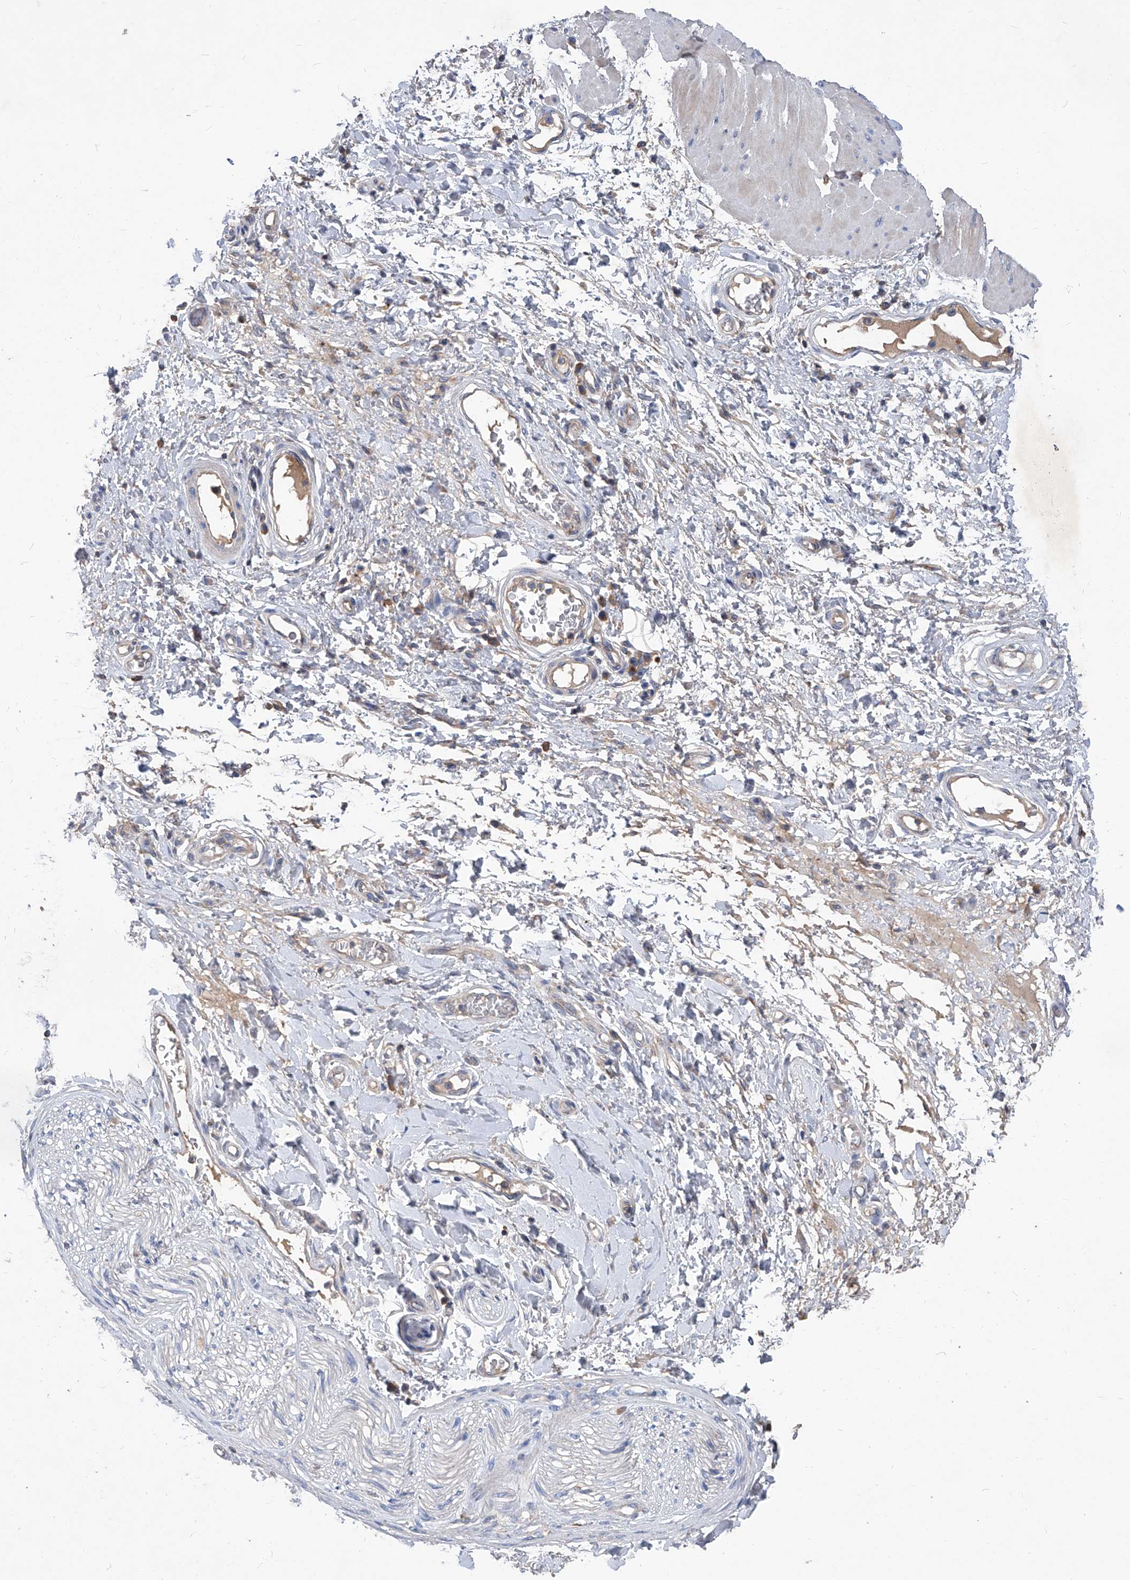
{"staining": {"intensity": "negative", "quantity": "none", "location": "none"}, "tissue": "adipose tissue", "cell_type": "Adipocytes", "image_type": "normal", "snomed": [{"axis": "morphology", "description": "Normal tissue, NOS"}, {"axis": "morphology", "description": "Adenocarcinoma, NOS"}, {"axis": "topography", "description": "Esophagus"}, {"axis": "topography", "description": "Stomach, upper"}, {"axis": "topography", "description": "Peripheral nerve tissue"}], "caption": "Protein analysis of normal adipose tissue shows no significant expression in adipocytes.", "gene": "EPHA8", "patient": {"sex": "male", "age": 62}}